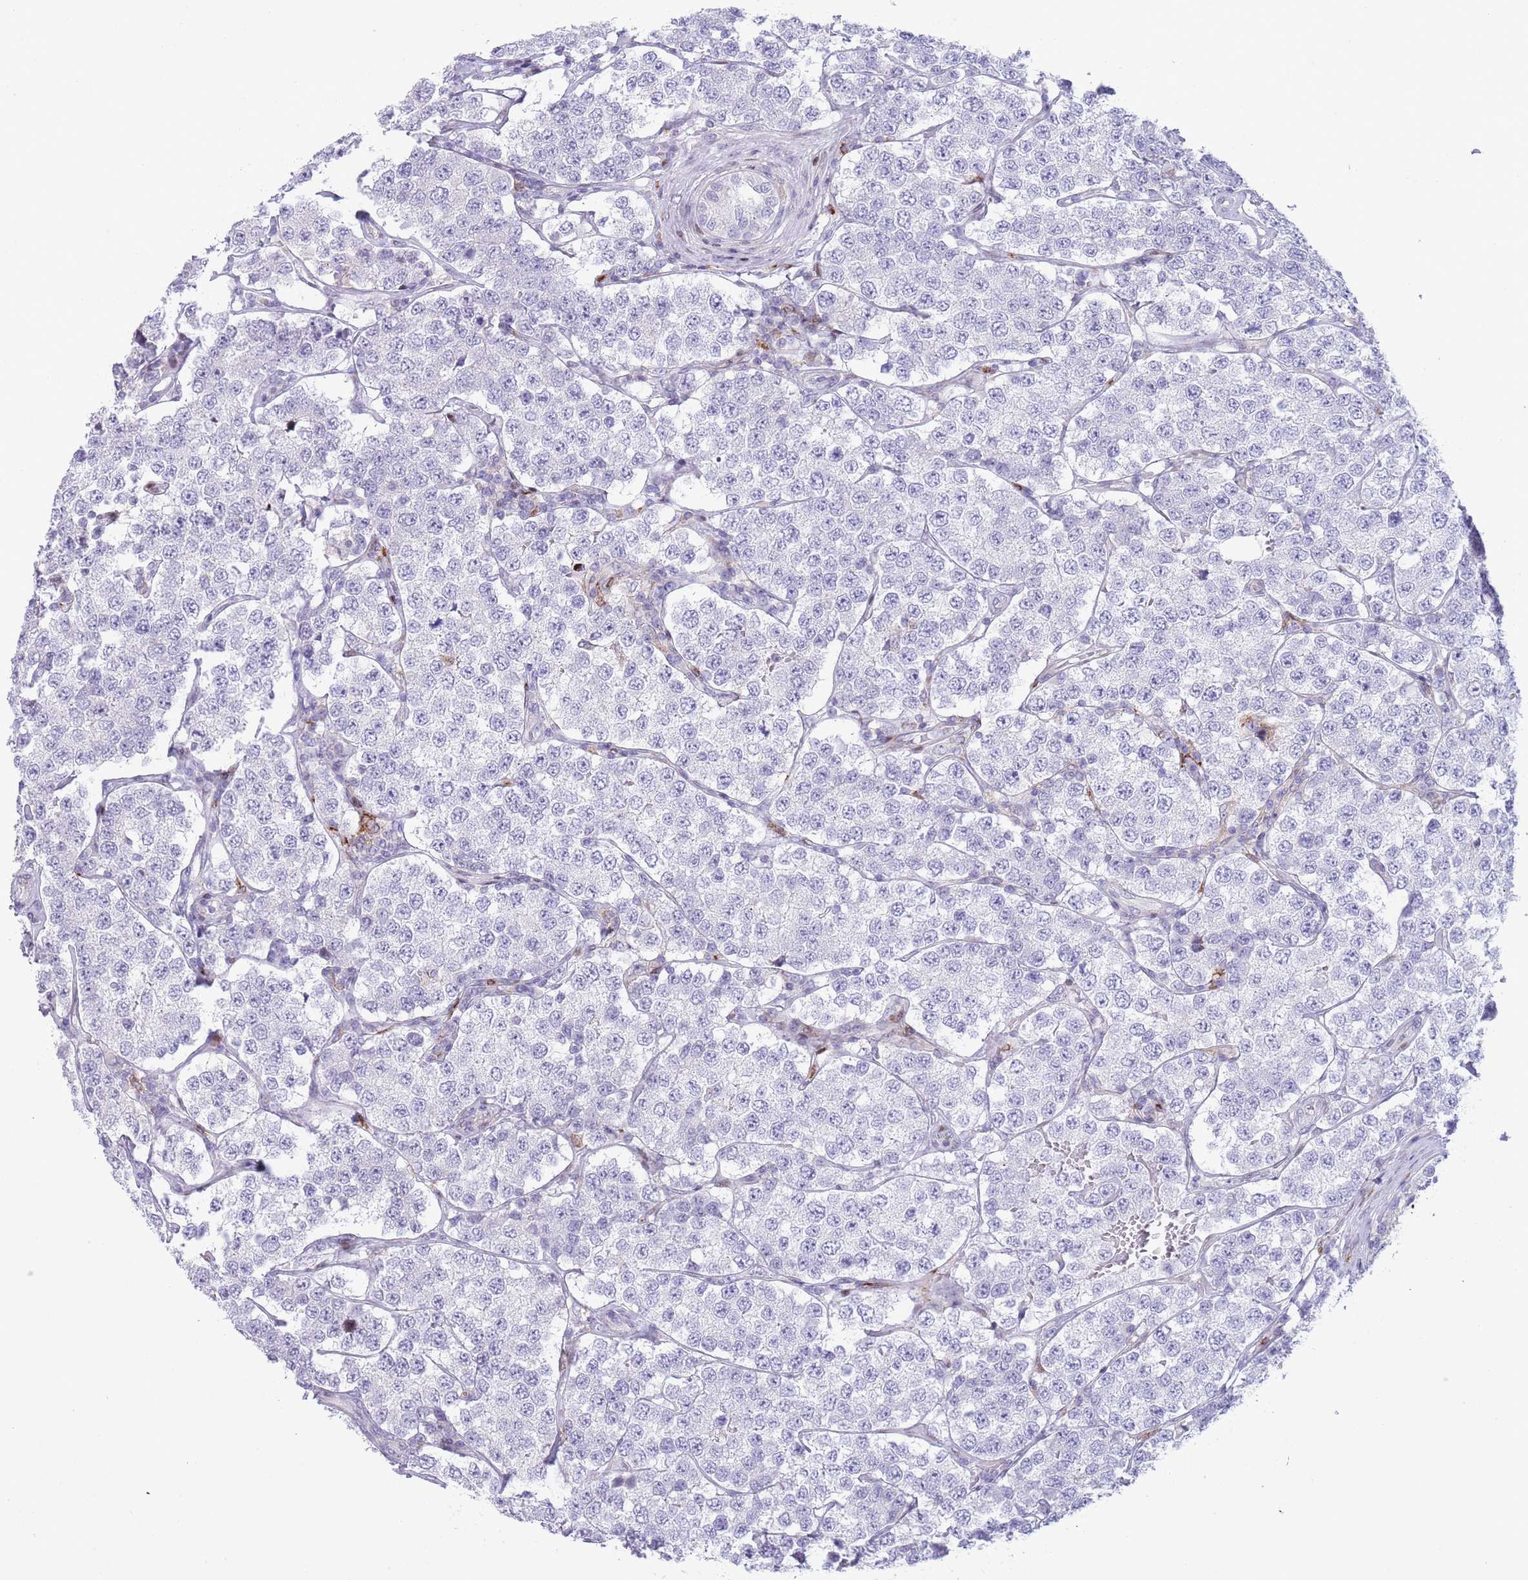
{"staining": {"intensity": "negative", "quantity": "none", "location": "none"}, "tissue": "testis cancer", "cell_type": "Tumor cells", "image_type": "cancer", "snomed": [{"axis": "morphology", "description": "Seminoma, NOS"}, {"axis": "topography", "description": "Testis"}], "caption": "Tumor cells are negative for protein expression in human testis cancer.", "gene": "ANO8", "patient": {"sex": "male", "age": 34}}